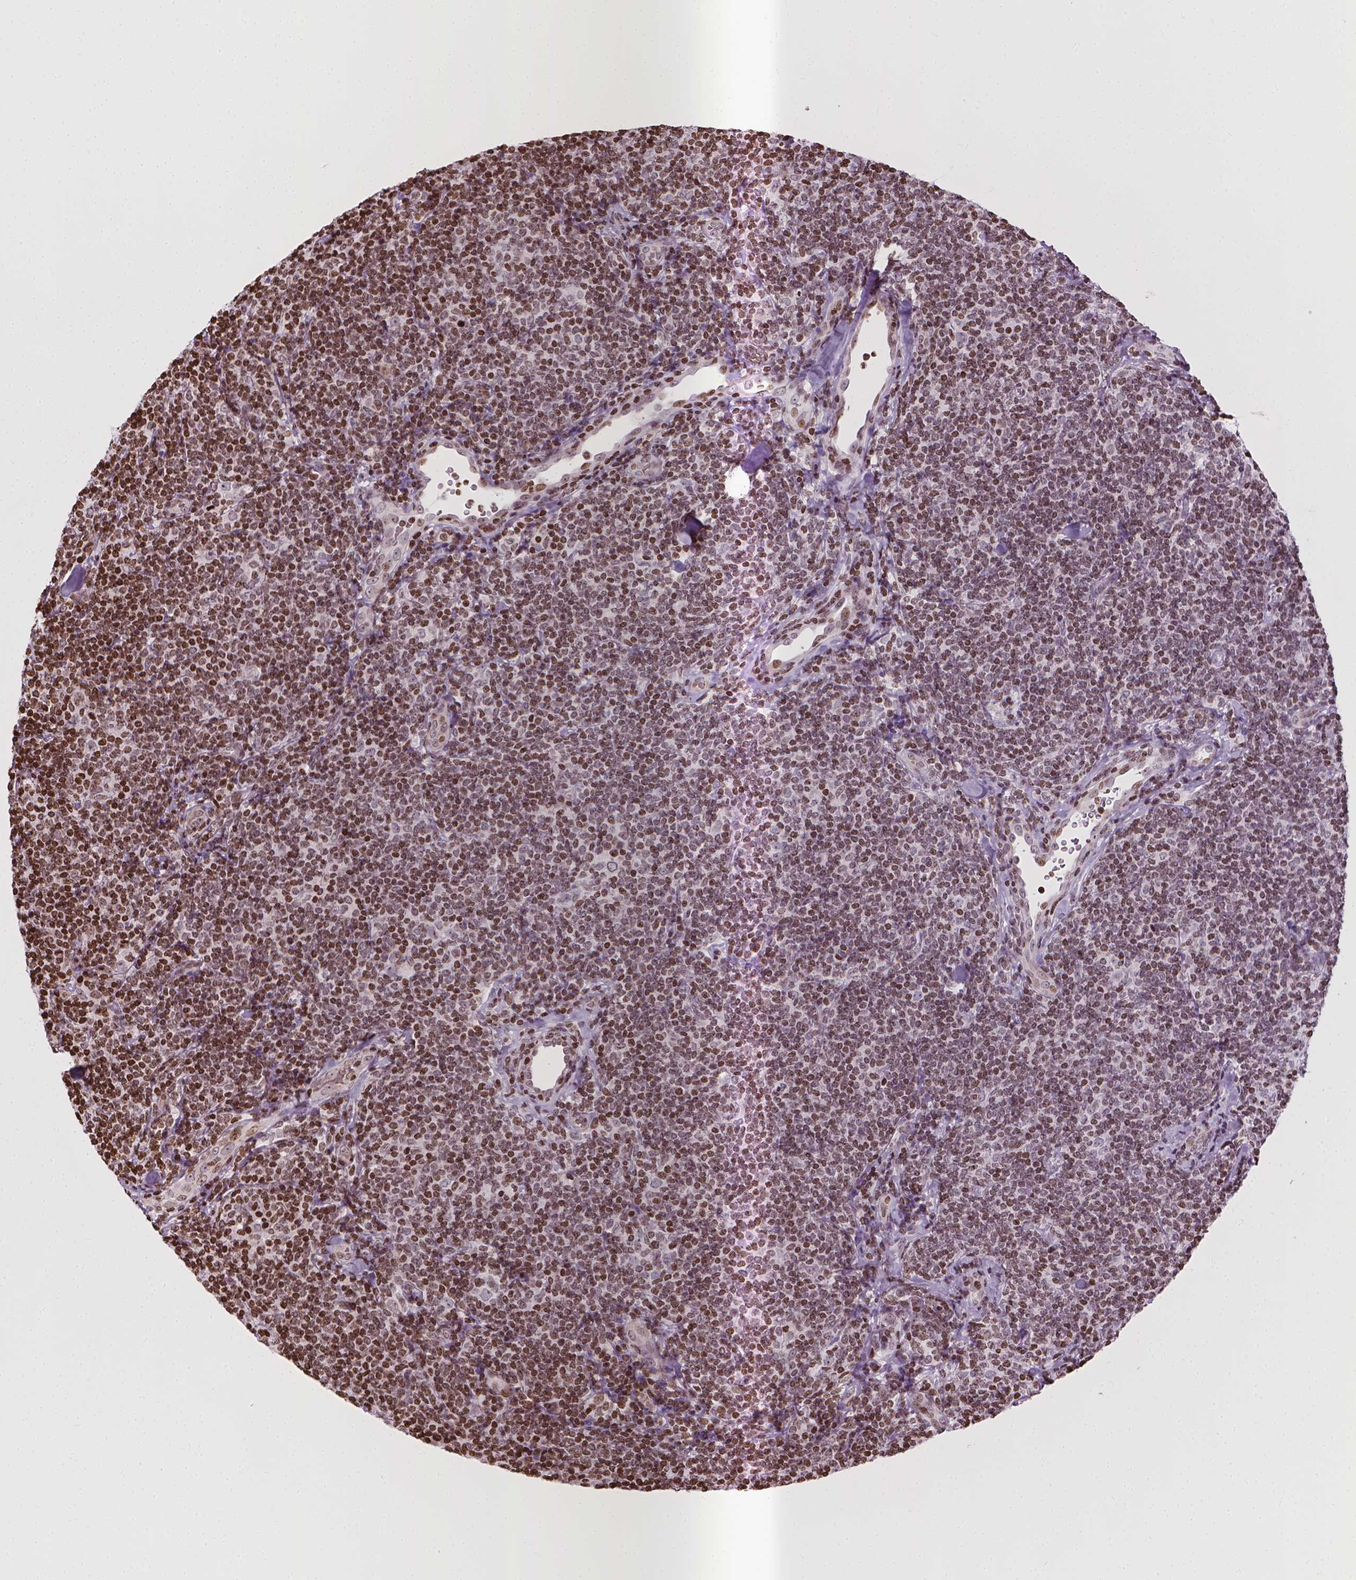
{"staining": {"intensity": "moderate", "quantity": ">75%", "location": "nuclear"}, "tissue": "lymphoma", "cell_type": "Tumor cells", "image_type": "cancer", "snomed": [{"axis": "morphology", "description": "Malignant lymphoma, non-Hodgkin's type, Low grade"}, {"axis": "topography", "description": "Lymph node"}], "caption": "The photomicrograph shows a brown stain indicating the presence of a protein in the nuclear of tumor cells in lymphoma.", "gene": "PIP4K2A", "patient": {"sex": "female", "age": 56}}